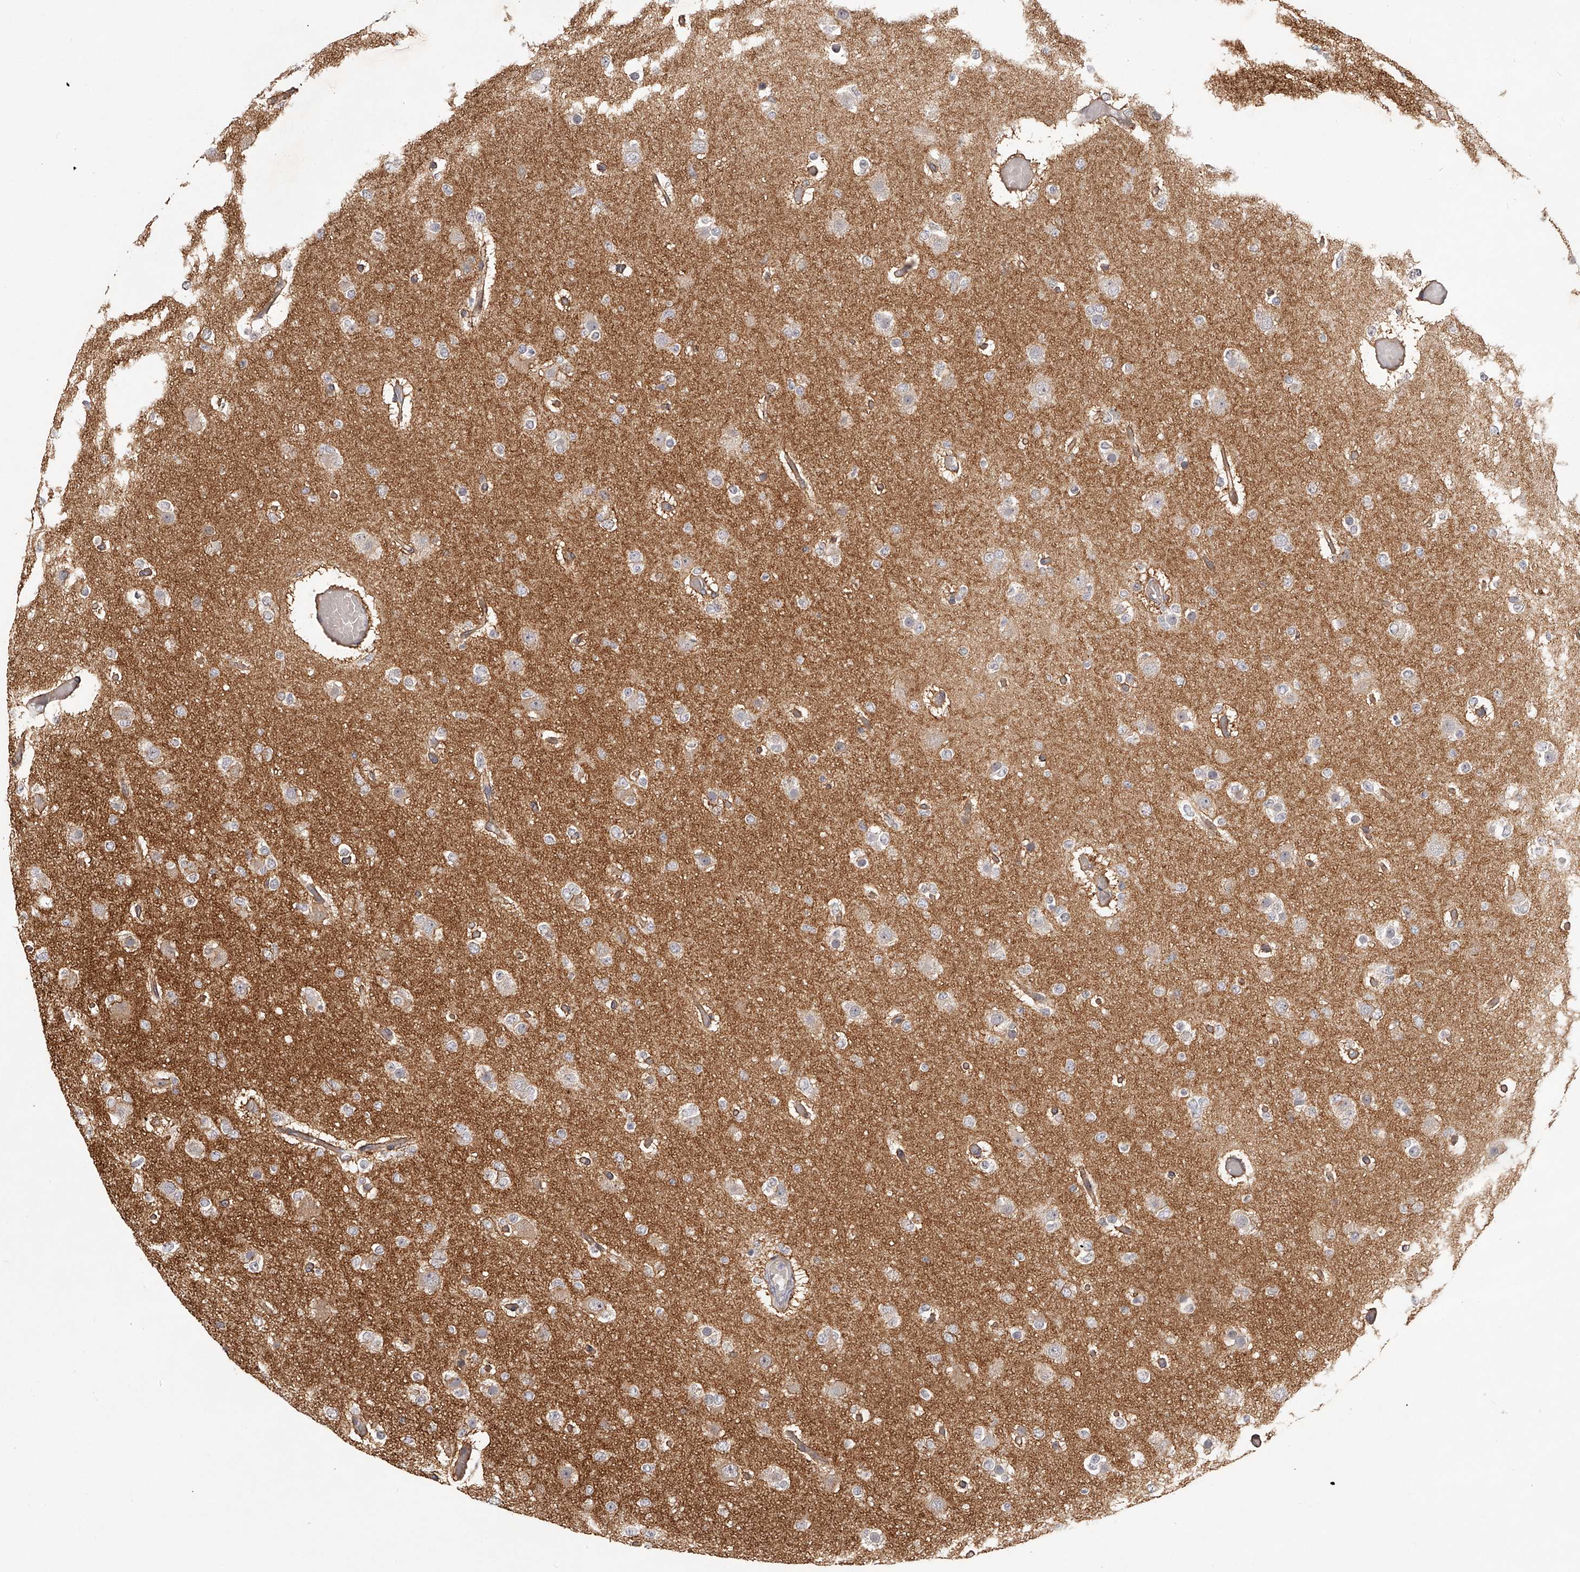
{"staining": {"intensity": "negative", "quantity": "none", "location": "none"}, "tissue": "glioma", "cell_type": "Tumor cells", "image_type": "cancer", "snomed": [{"axis": "morphology", "description": "Glioma, malignant, Low grade"}, {"axis": "topography", "description": "Brain"}], "caption": "The IHC histopathology image has no significant expression in tumor cells of low-grade glioma (malignant) tissue.", "gene": "ZNF582", "patient": {"sex": "female", "age": 22}}